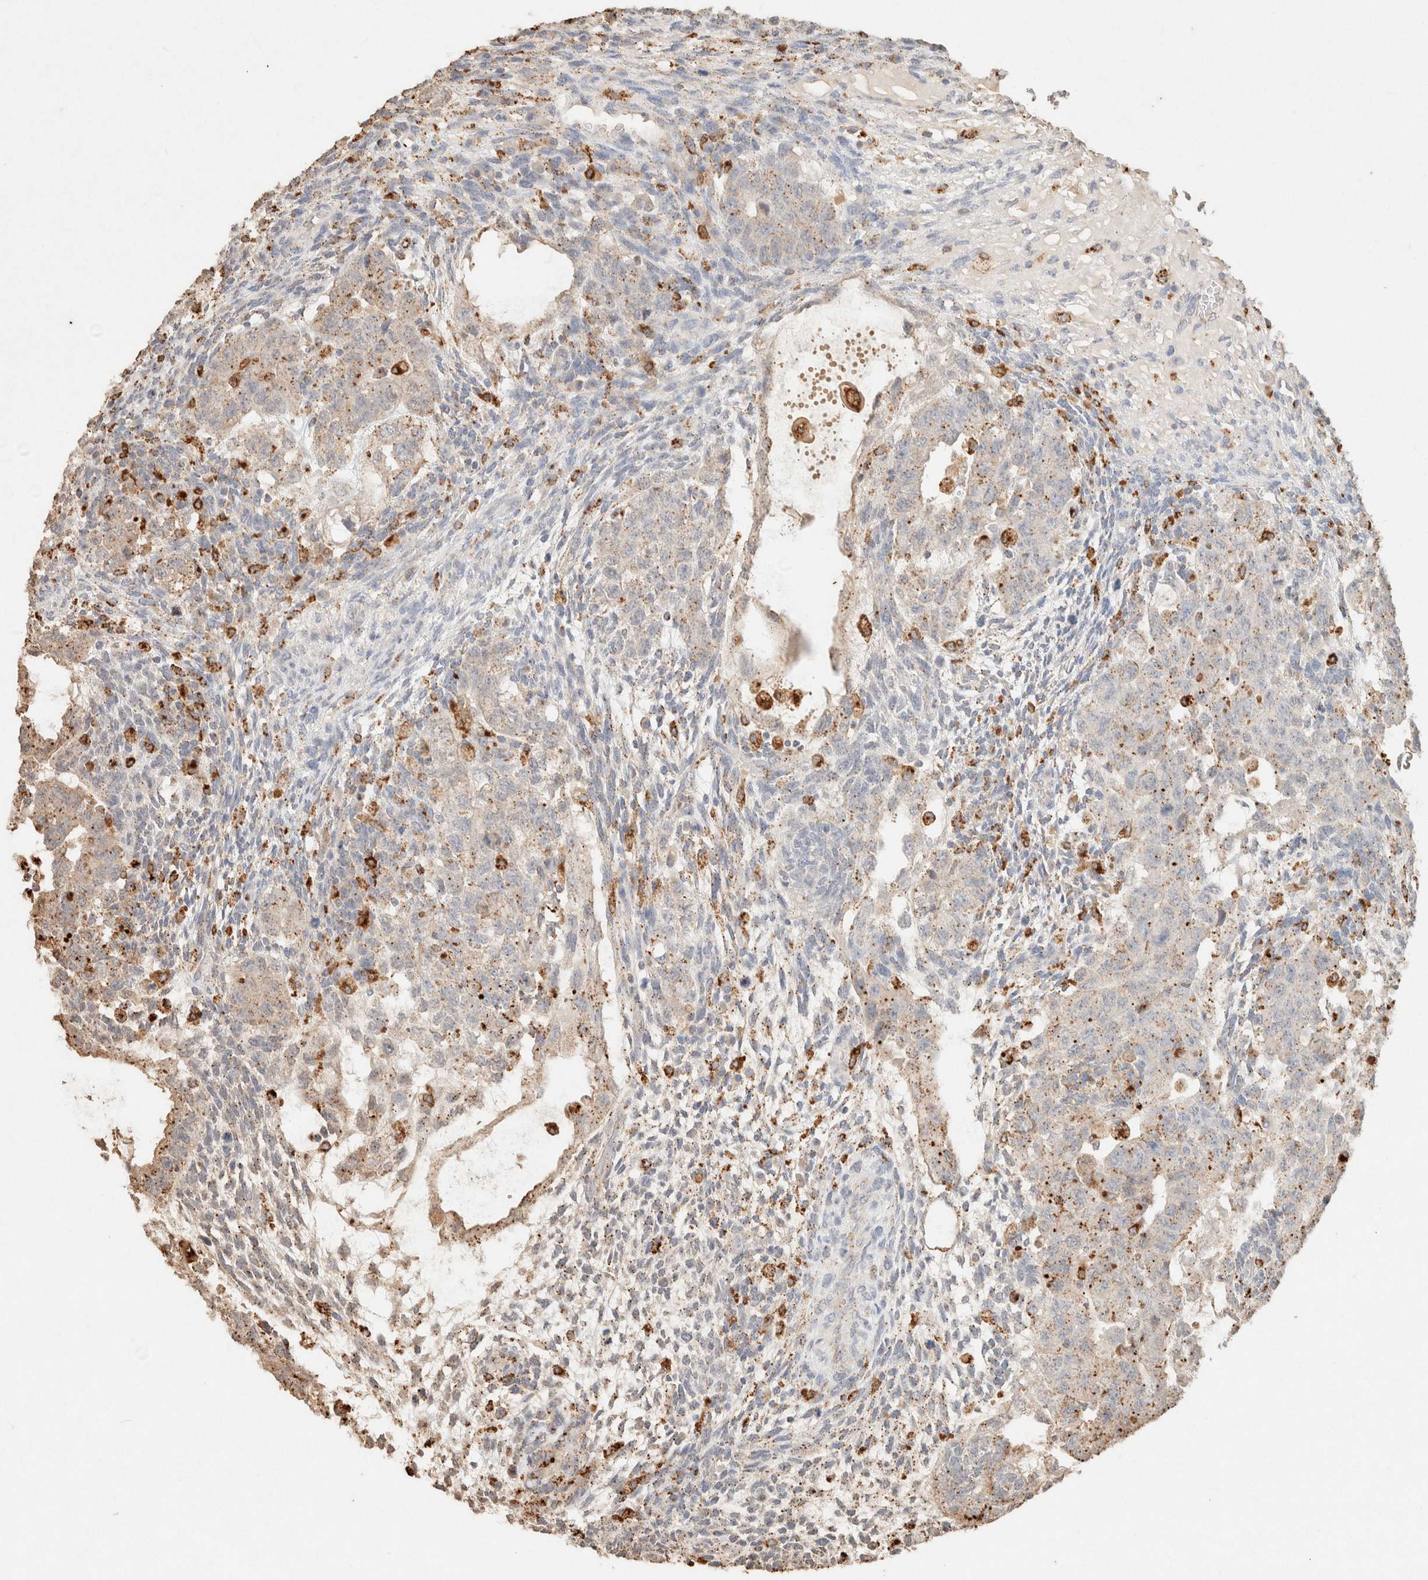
{"staining": {"intensity": "weak", "quantity": ">75%", "location": "cytoplasmic/membranous"}, "tissue": "testis cancer", "cell_type": "Tumor cells", "image_type": "cancer", "snomed": [{"axis": "morphology", "description": "Normal tissue, NOS"}, {"axis": "morphology", "description": "Carcinoma, Embryonal, NOS"}, {"axis": "topography", "description": "Testis"}], "caption": "IHC histopathology image of testis cancer (embryonal carcinoma) stained for a protein (brown), which exhibits low levels of weak cytoplasmic/membranous staining in approximately >75% of tumor cells.", "gene": "CTSC", "patient": {"sex": "male", "age": 36}}